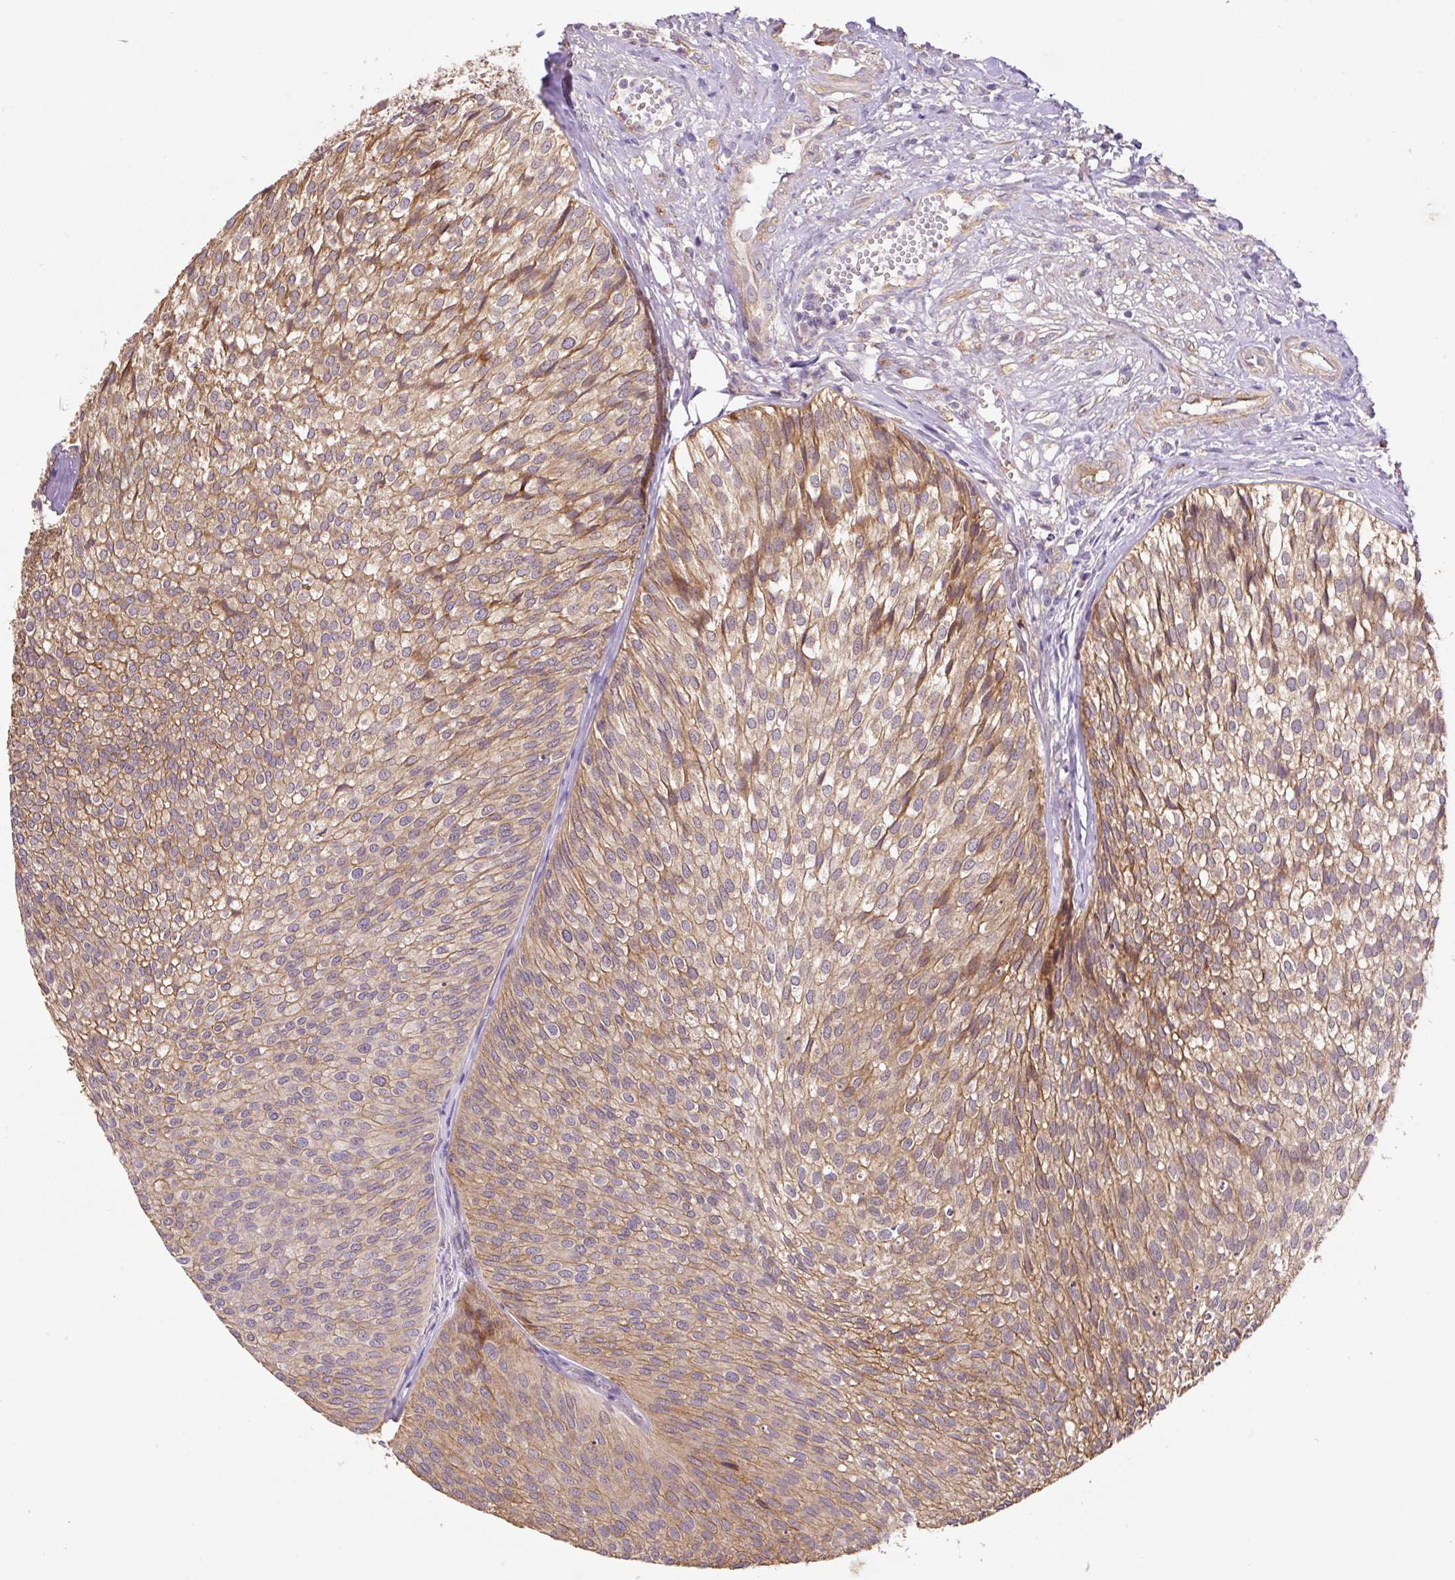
{"staining": {"intensity": "moderate", "quantity": "25%-75%", "location": "cytoplasmic/membranous"}, "tissue": "urothelial cancer", "cell_type": "Tumor cells", "image_type": "cancer", "snomed": [{"axis": "morphology", "description": "Urothelial carcinoma, Low grade"}, {"axis": "topography", "description": "Urinary bladder"}], "caption": "A high-resolution image shows immunohistochemistry staining of urothelial cancer, which displays moderate cytoplasmic/membranous expression in approximately 25%-75% of tumor cells.", "gene": "COX8A", "patient": {"sex": "male", "age": 91}}